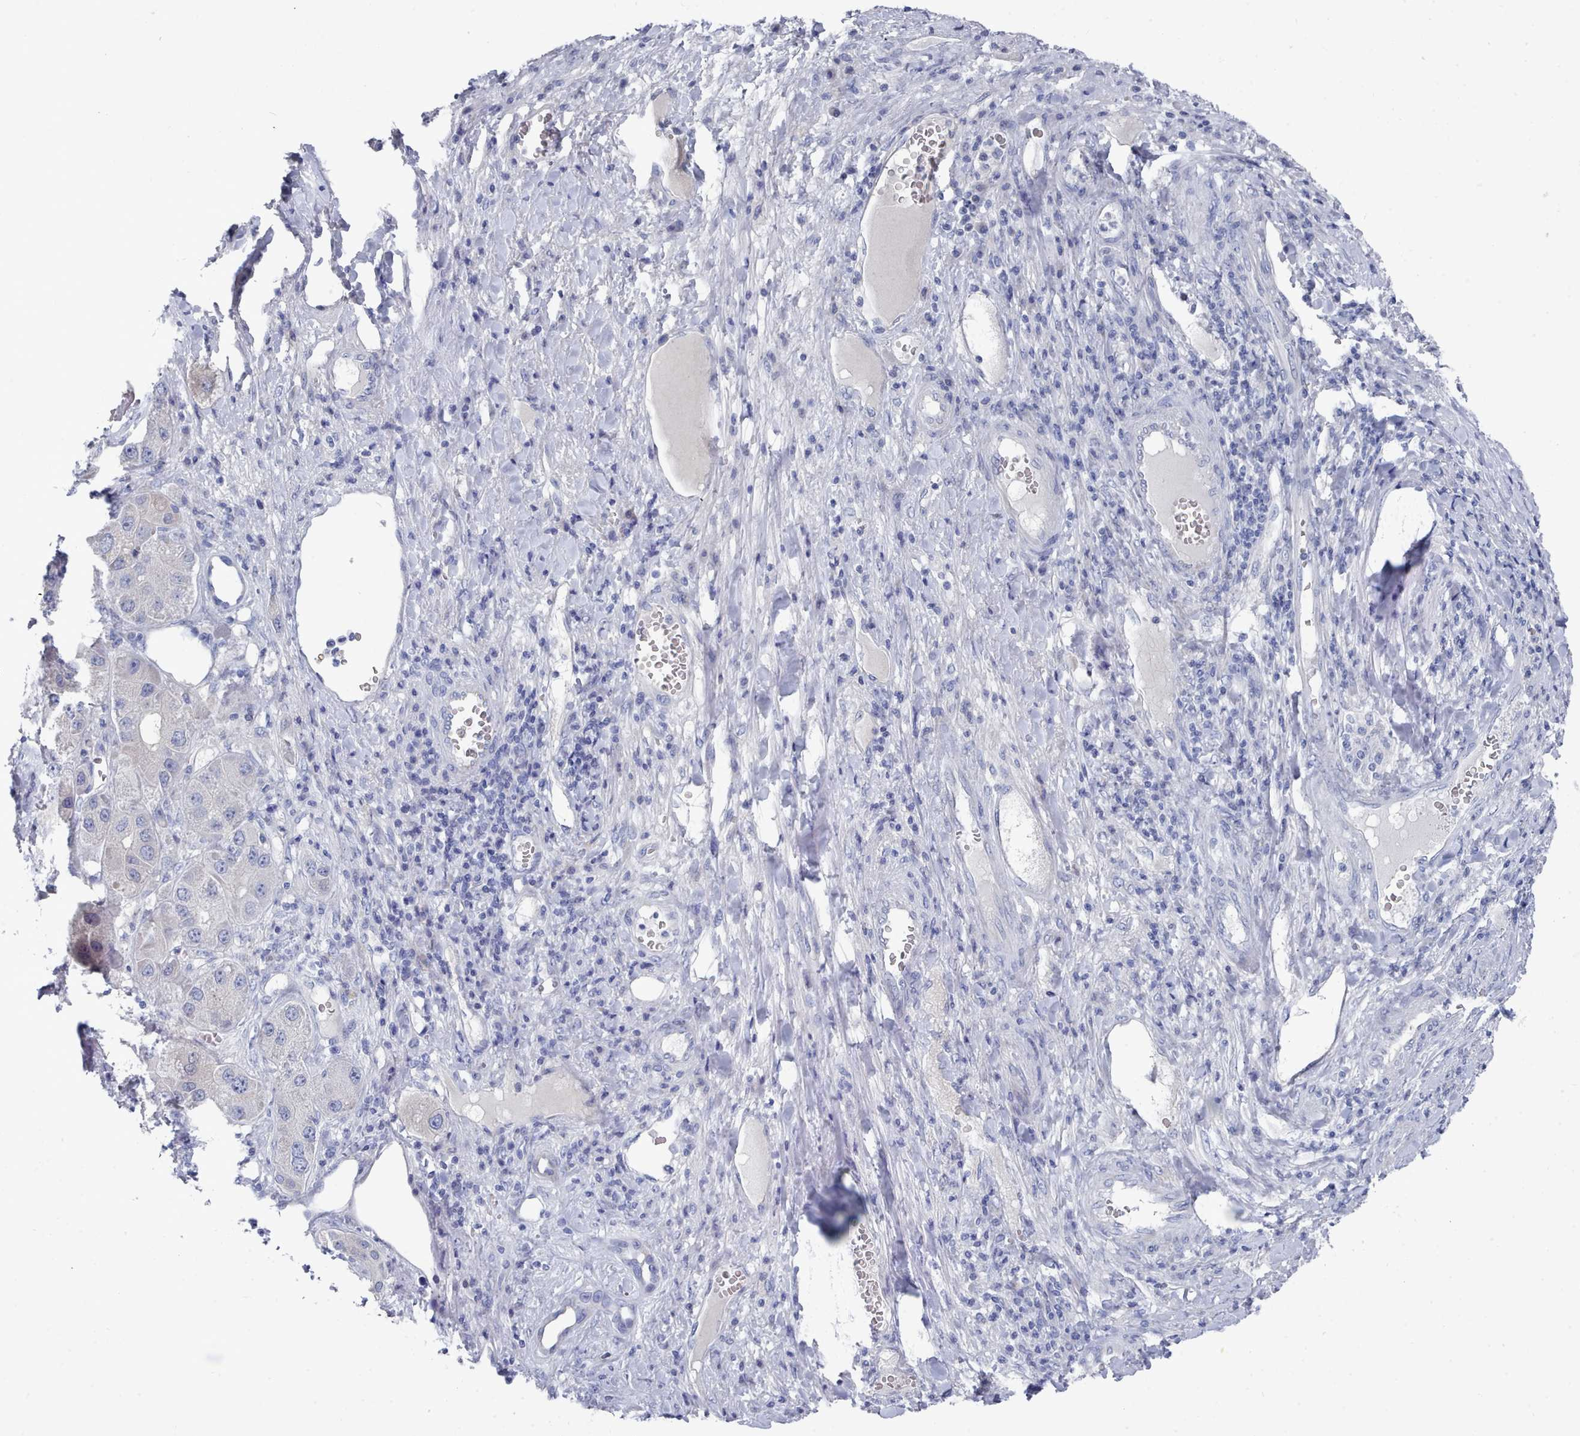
{"staining": {"intensity": "negative", "quantity": "none", "location": "none"}, "tissue": "liver cancer", "cell_type": "Tumor cells", "image_type": "cancer", "snomed": [{"axis": "morphology", "description": "Carcinoma, Hepatocellular, NOS"}, {"axis": "topography", "description": "Liver"}], "caption": "Tumor cells are negative for protein expression in human hepatocellular carcinoma (liver).", "gene": "PDE4C", "patient": {"sex": "female", "age": 73}}